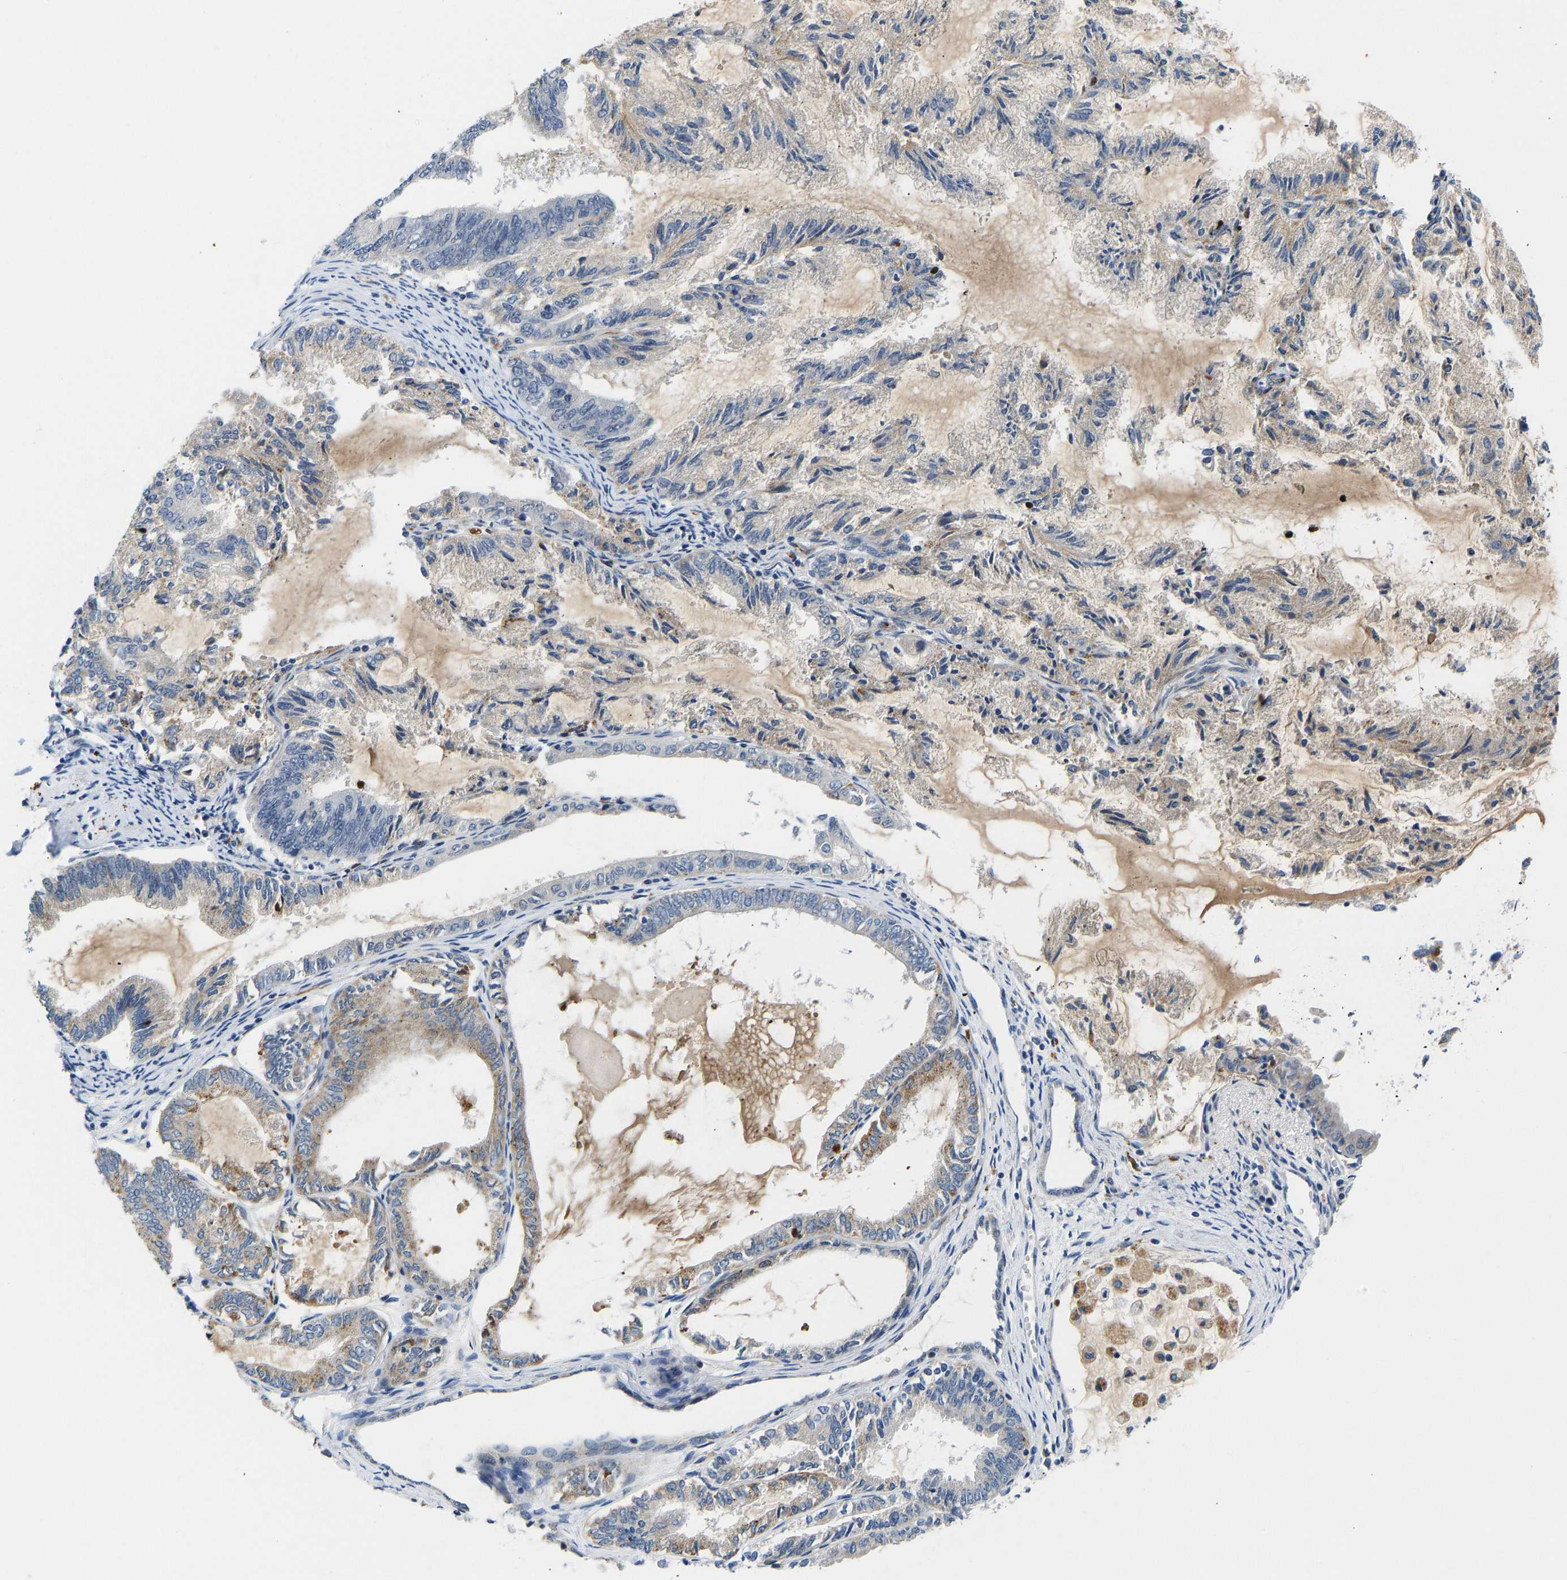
{"staining": {"intensity": "weak", "quantity": "<25%", "location": "cytoplasmic/membranous"}, "tissue": "endometrial cancer", "cell_type": "Tumor cells", "image_type": "cancer", "snomed": [{"axis": "morphology", "description": "Adenocarcinoma, NOS"}, {"axis": "topography", "description": "Endometrium"}], "caption": "Tumor cells show no significant protein expression in adenocarcinoma (endometrial).", "gene": "RESF1", "patient": {"sex": "female", "age": 86}}